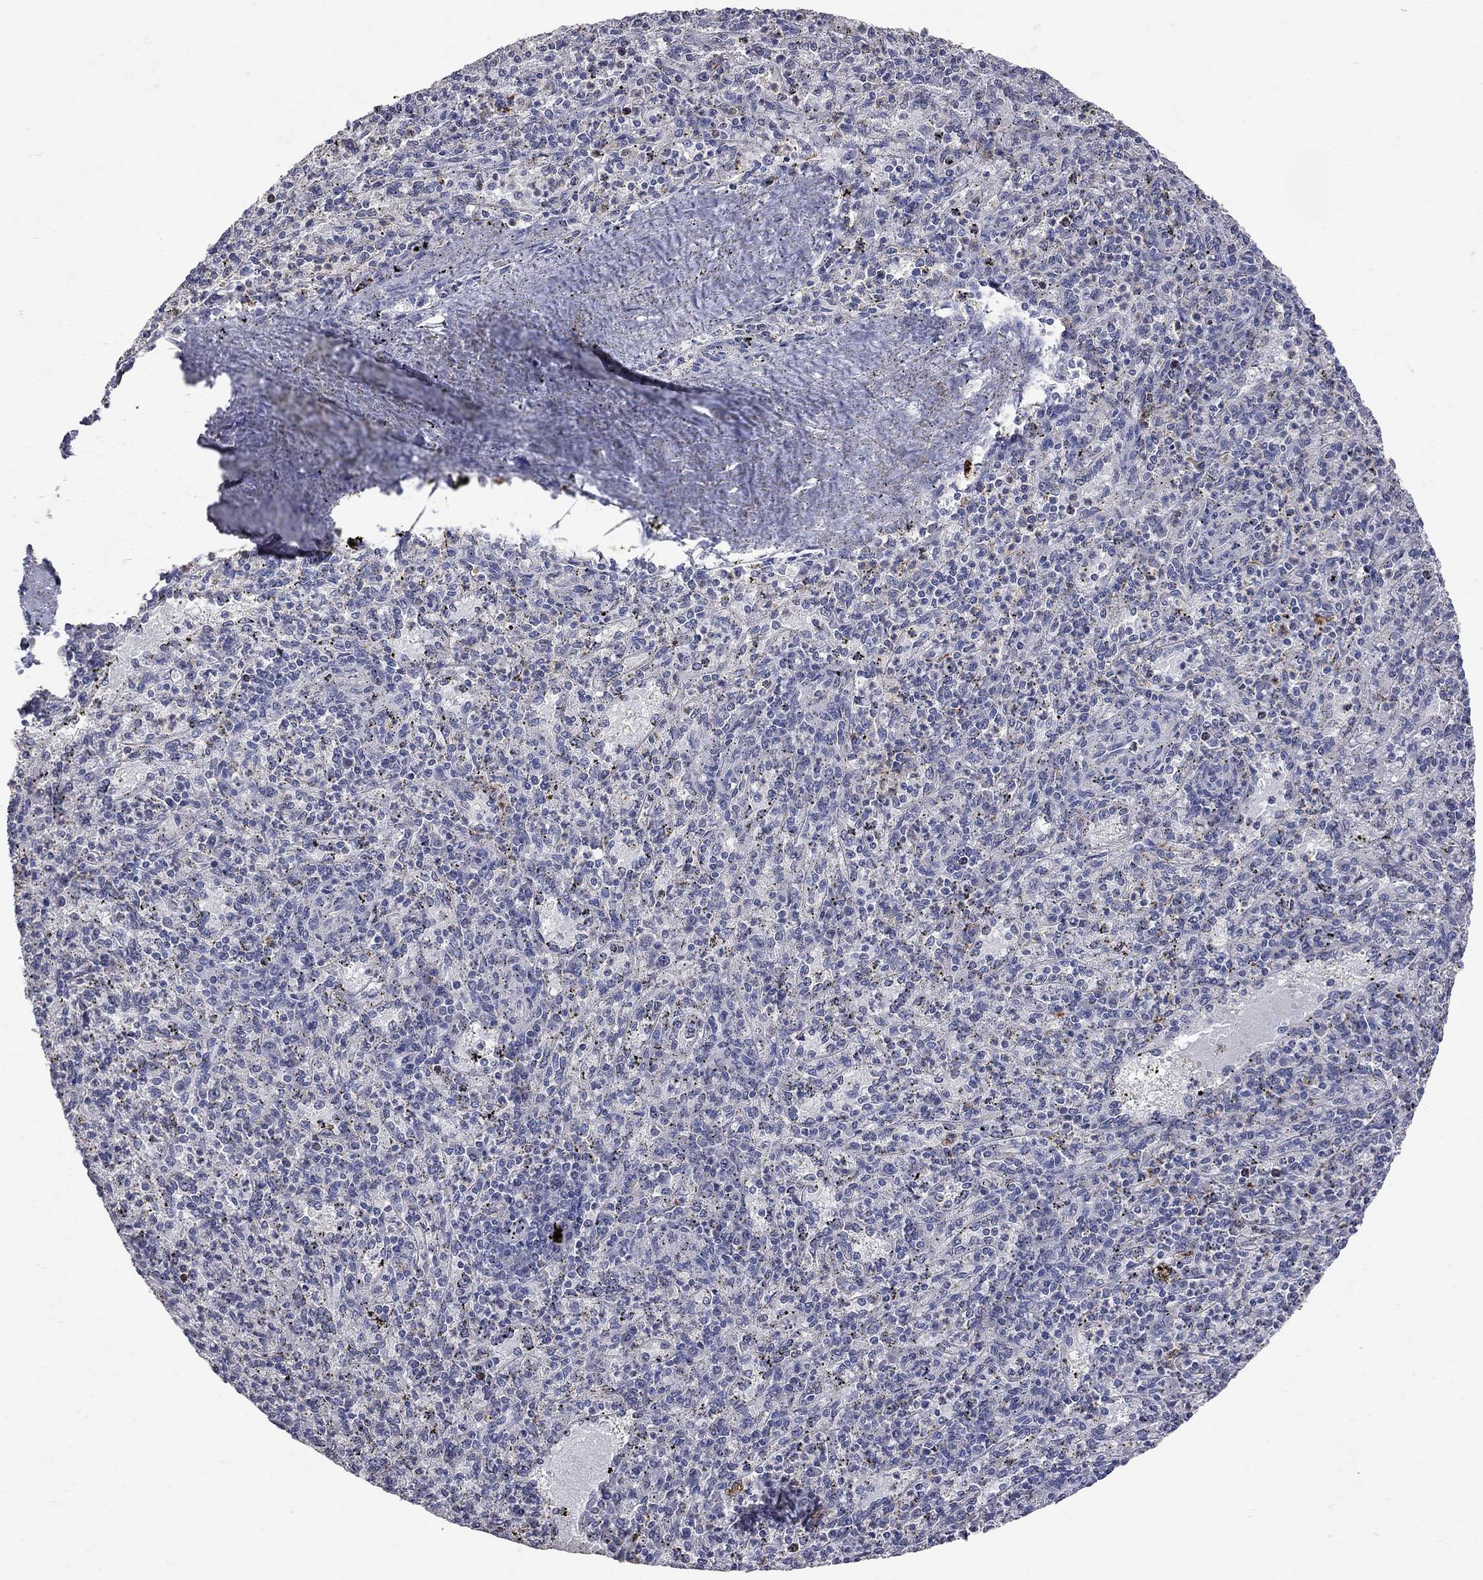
{"staining": {"intensity": "weak", "quantity": "<25%", "location": "cytoplasmic/membranous"}, "tissue": "spleen", "cell_type": "Cells in red pulp", "image_type": "normal", "snomed": [{"axis": "morphology", "description": "Normal tissue, NOS"}, {"axis": "topography", "description": "Spleen"}], "caption": "A micrograph of spleen stained for a protein exhibits no brown staining in cells in red pulp.", "gene": "NOS2", "patient": {"sex": "male", "age": 60}}